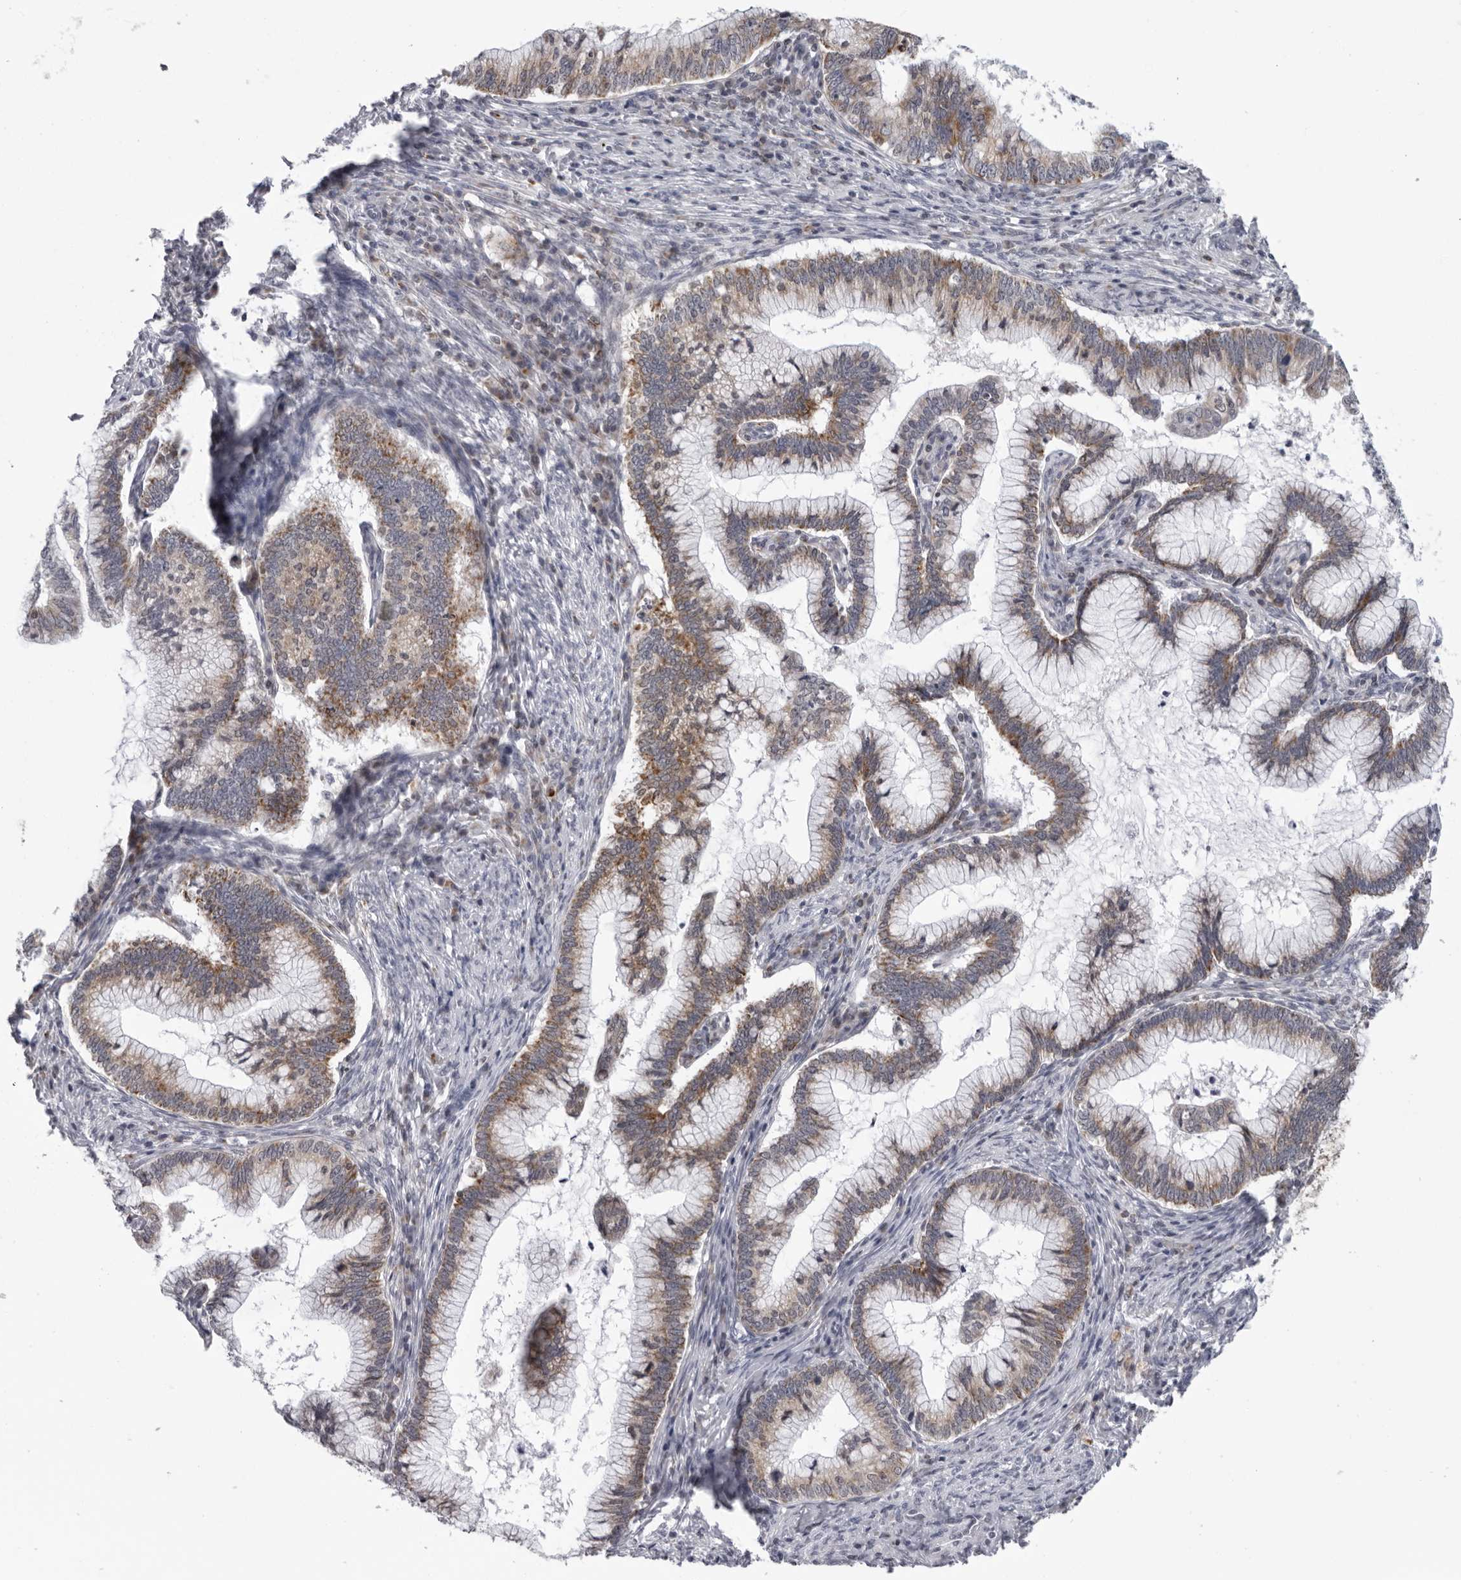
{"staining": {"intensity": "moderate", "quantity": "25%-75%", "location": "cytoplasmic/membranous"}, "tissue": "cervical cancer", "cell_type": "Tumor cells", "image_type": "cancer", "snomed": [{"axis": "morphology", "description": "Adenocarcinoma, NOS"}, {"axis": "topography", "description": "Cervix"}], "caption": "Tumor cells display medium levels of moderate cytoplasmic/membranous staining in approximately 25%-75% of cells in cervical cancer (adenocarcinoma).", "gene": "CPT2", "patient": {"sex": "female", "age": 36}}